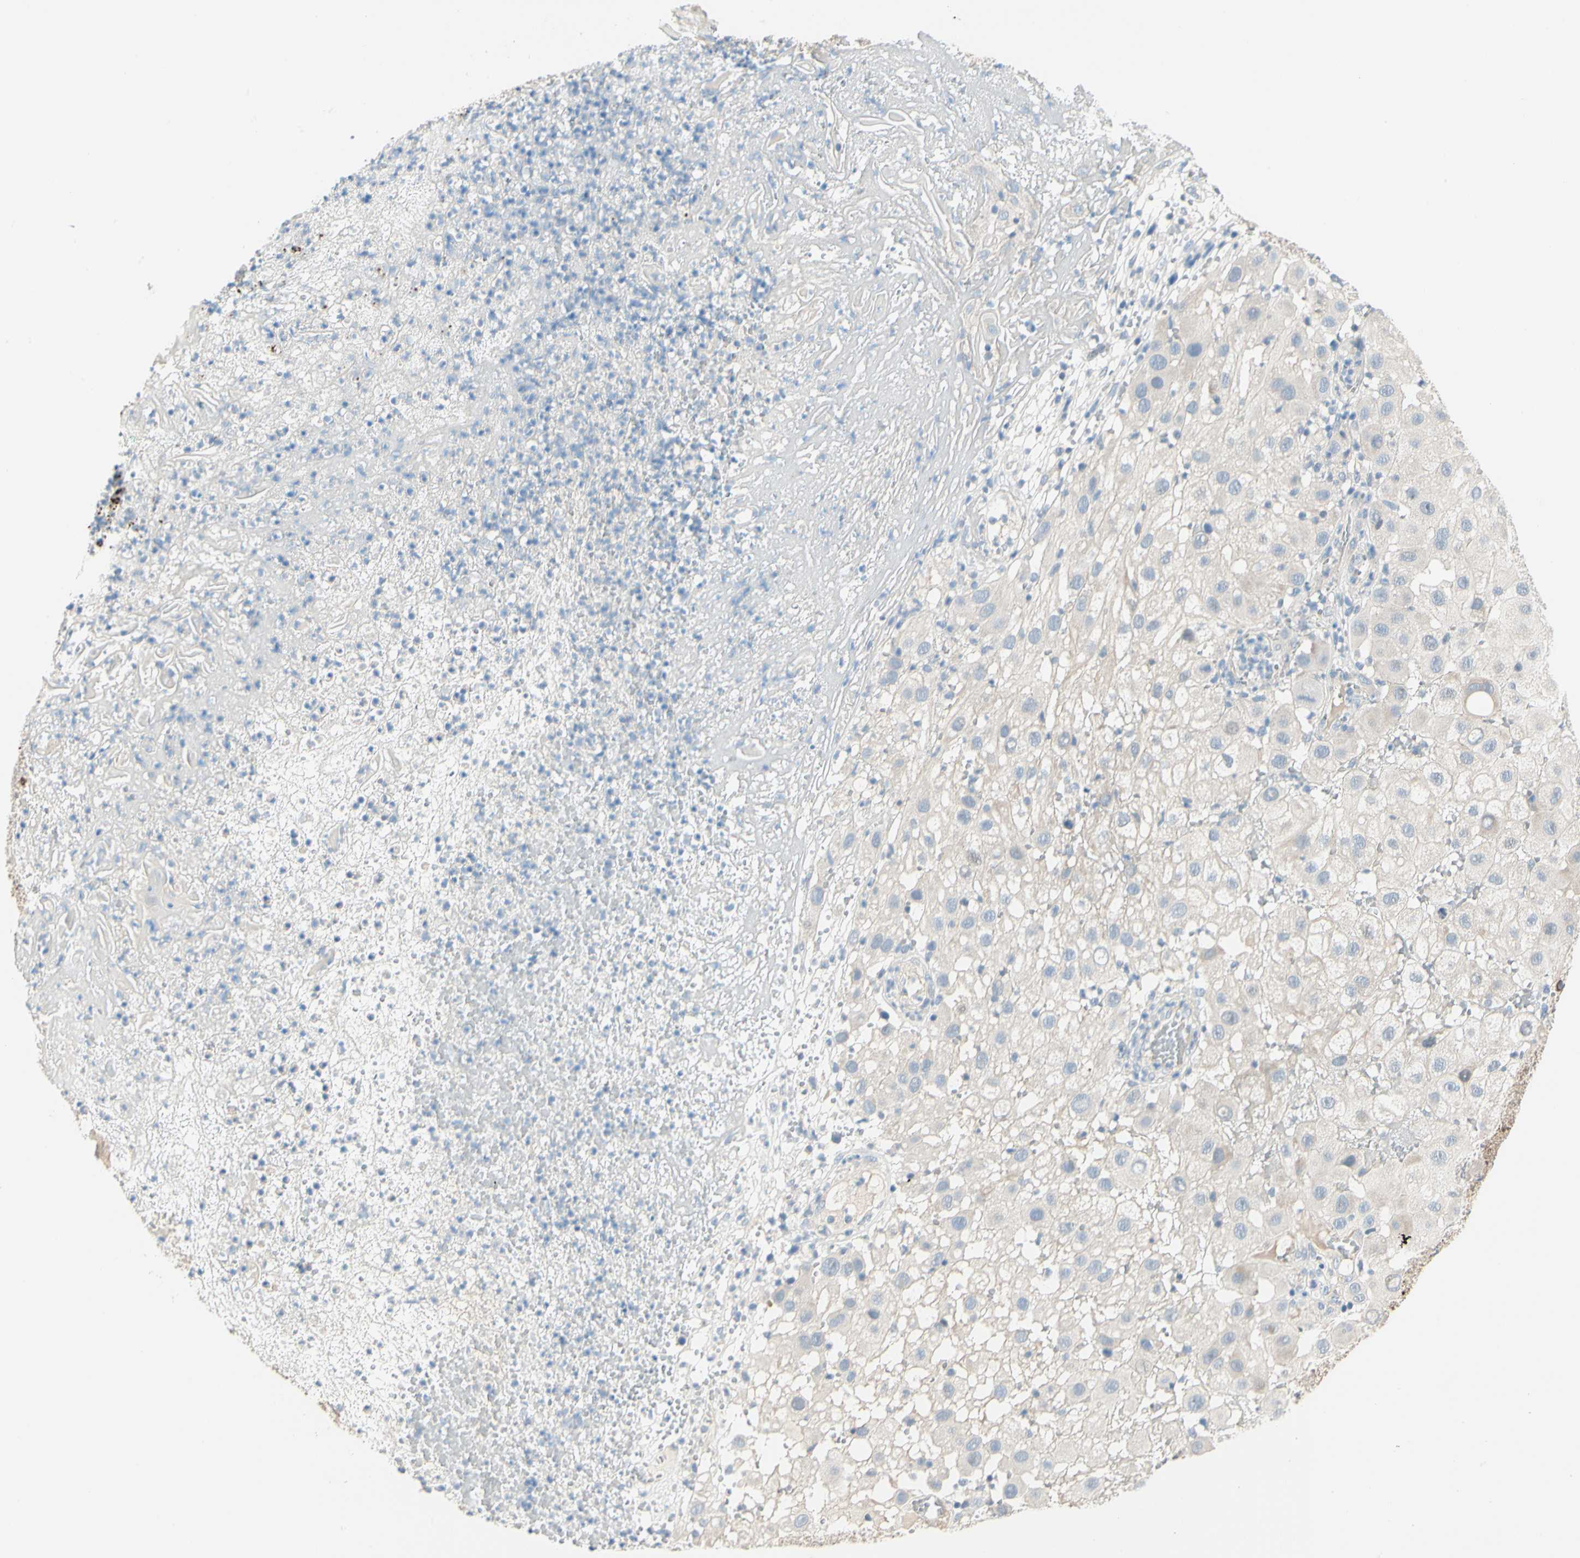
{"staining": {"intensity": "negative", "quantity": "none", "location": "none"}, "tissue": "melanoma", "cell_type": "Tumor cells", "image_type": "cancer", "snomed": [{"axis": "morphology", "description": "Malignant melanoma, NOS"}, {"axis": "topography", "description": "Skin"}], "caption": "High magnification brightfield microscopy of melanoma stained with DAB (brown) and counterstained with hematoxylin (blue): tumor cells show no significant positivity.", "gene": "DUSP12", "patient": {"sex": "female", "age": 81}}